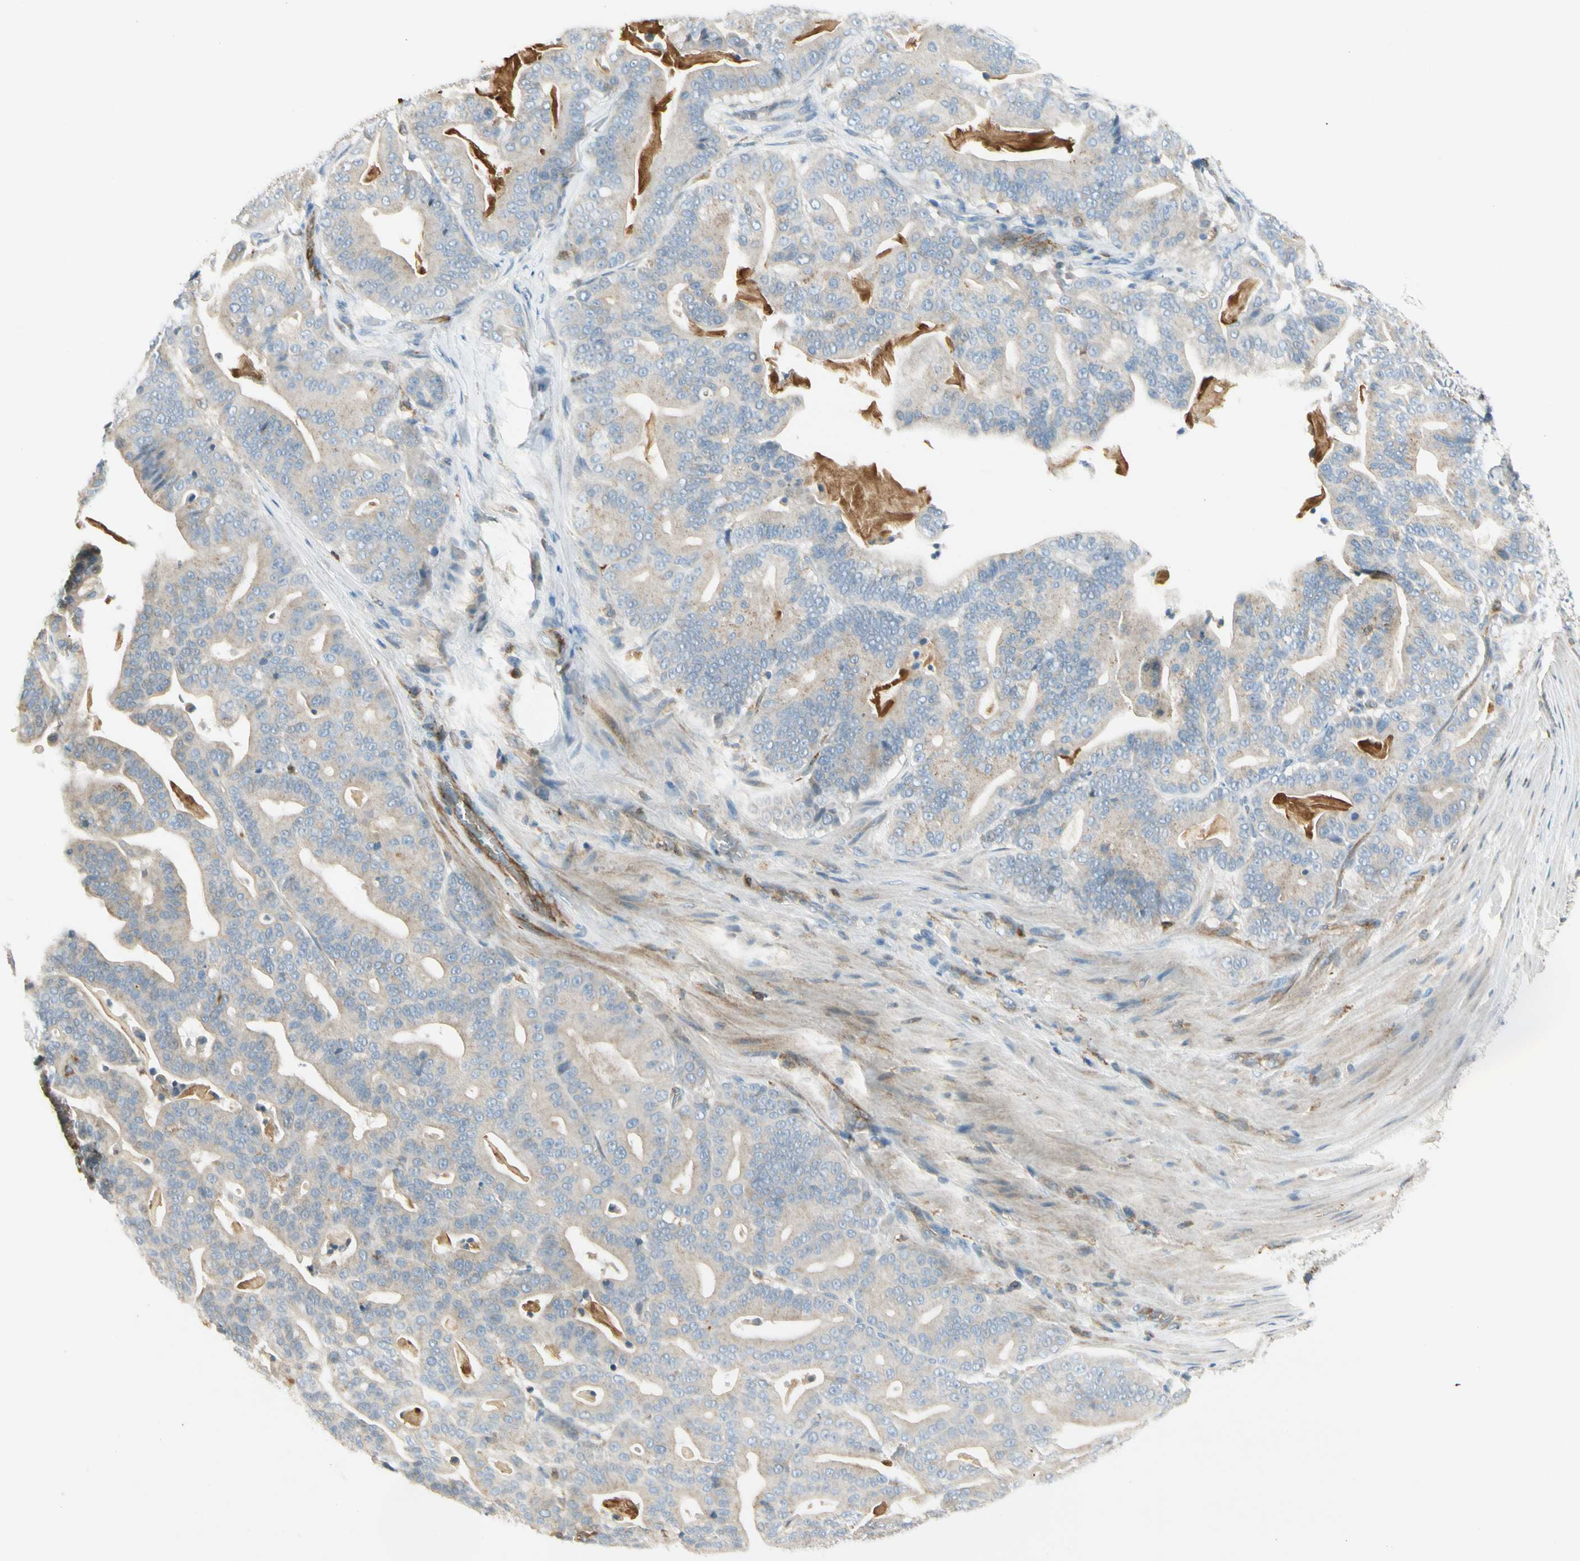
{"staining": {"intensity": "negative", "quantity": "none", "location": "none"}, "tissue": "pancreatic cancer", "cell_type": "Tumor cells", "image_type": "cancer", "snomed": [{"axis": "morphology", "description": "Adenocarcinoma, NOS"}, {"axis": "topography", "description": "Pancreas"}], "caption": "A high-resolution image shows IHC staining of adenocarcinoma (pancreatic), which displays no significant positivity in tumor cells. (DAB (3,3'-diaminobenzidine) immunohistochemistry with hematoxylin counter stain).", "gene": "LPCAT2", "patient": {"sex": "male", "age": 63}}